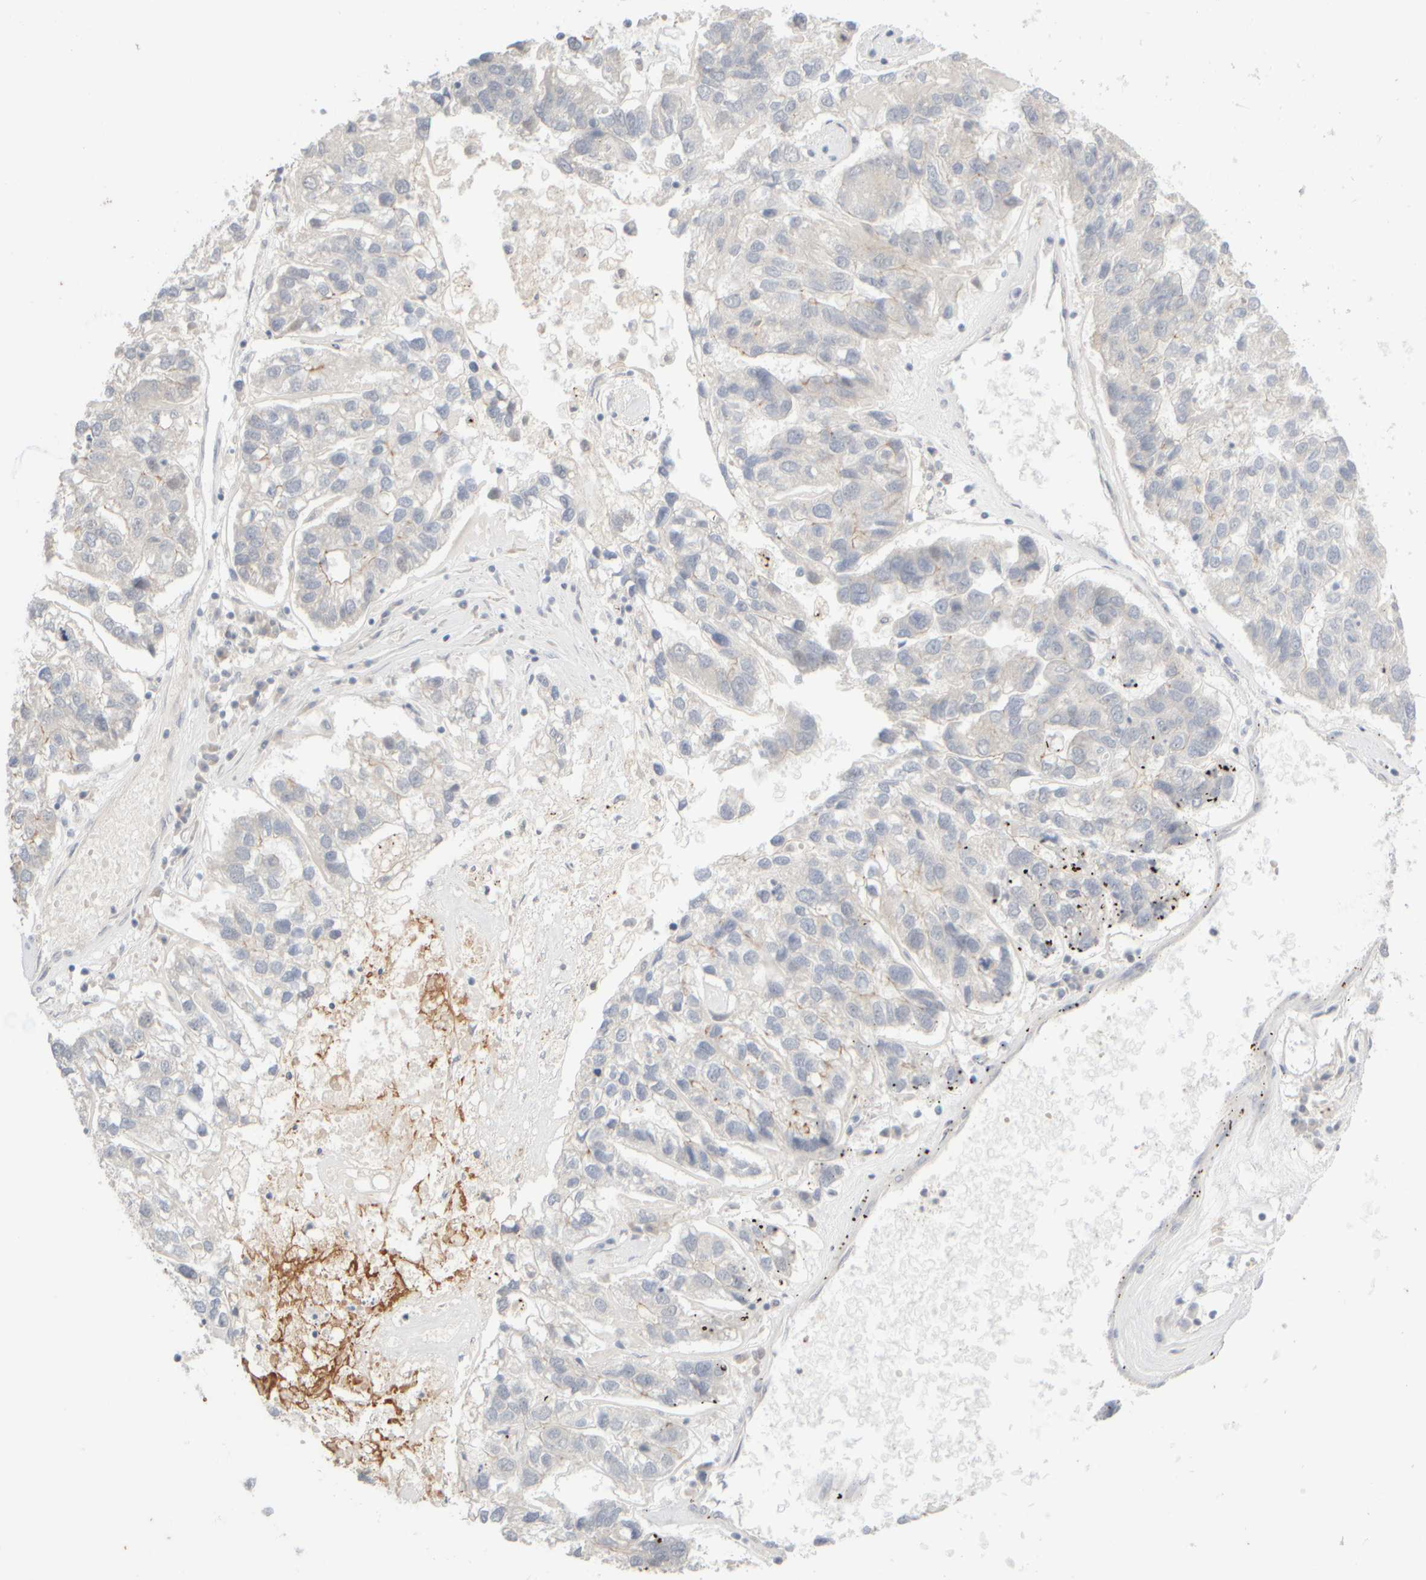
{"staining": {"intensity": "negative", "quantity": "none", "location": "none"}, "tissue": "pancreatic cancer", "cell_type": "Tumor cells", "image_type": "cancer", "snomed": [{"axis": "morphology", "description": "Adenocarcinoma, NOS"}, {"axis": "topography", "description": "Pancreas"}], "caption": "The IHC micrograph has no significant staining in tumor cells of pancreatic adenocarcinoma tissue.", "gene": "GOPC", "patient": {"sex": "female", "age": 61}}